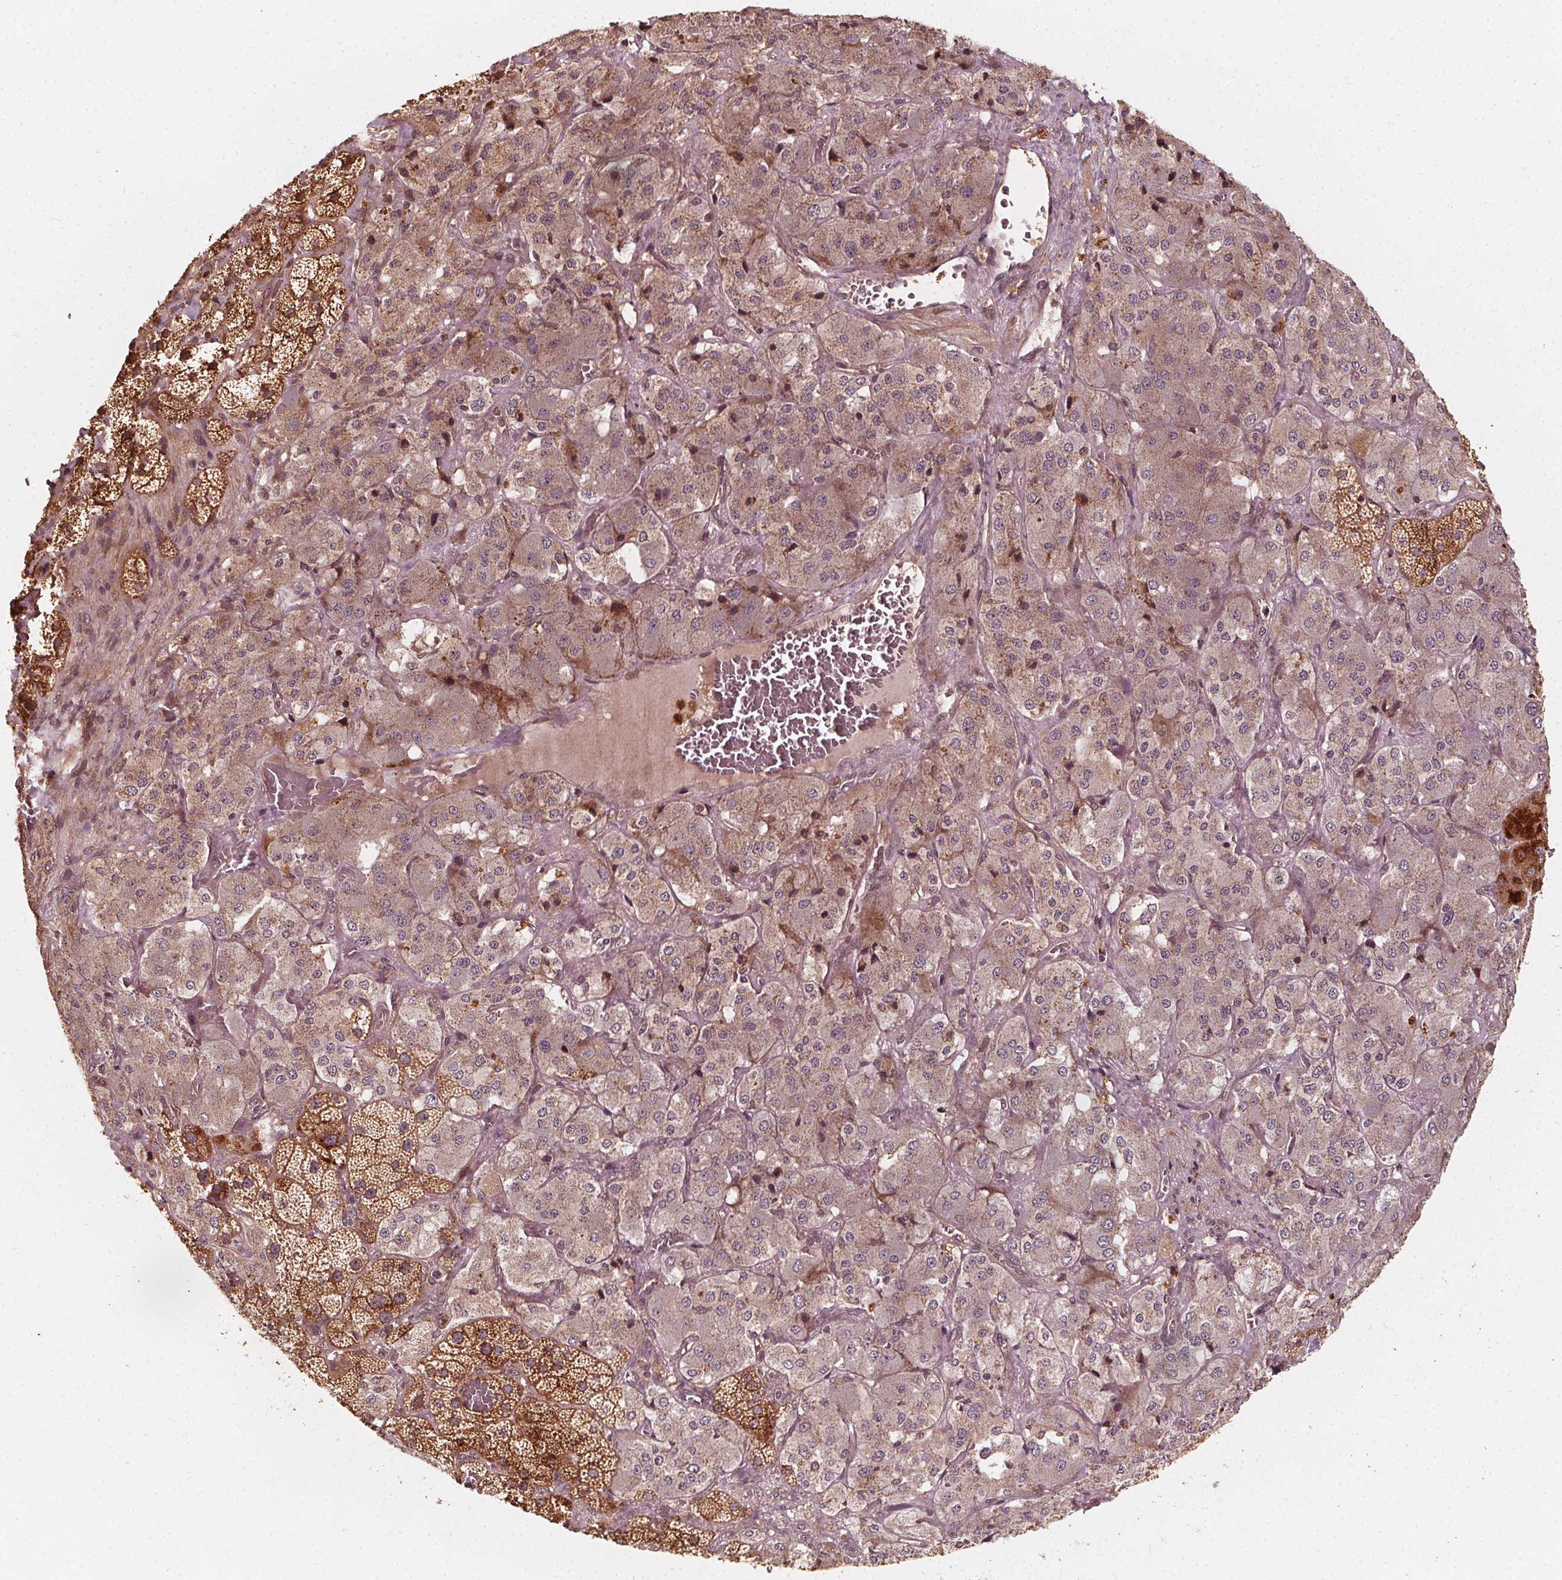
{"staining": {"intensity": "strong", "quantity": "25%-75%", "location": "cytoplasmic/membranous,nuclear"}, "tissue": "adrenal gland", "cell_type": "Glandular cells", "image_type": "normal", "snomed": [{"axis": "morphology", "description": "Normal tissue, NOS"}, {"axis": "topography", "description": "Adrenal gland"}], "caption": "An immunohistochemistry (IHC) image of unremarkable tissue is shown. Protein staining in brown labels strong cytoplasmic/membranous,nuclear positivity in adrenal gland within glandular cells.", "gene": "NPC1", "patient": {"sex": "male", "age": 57}}